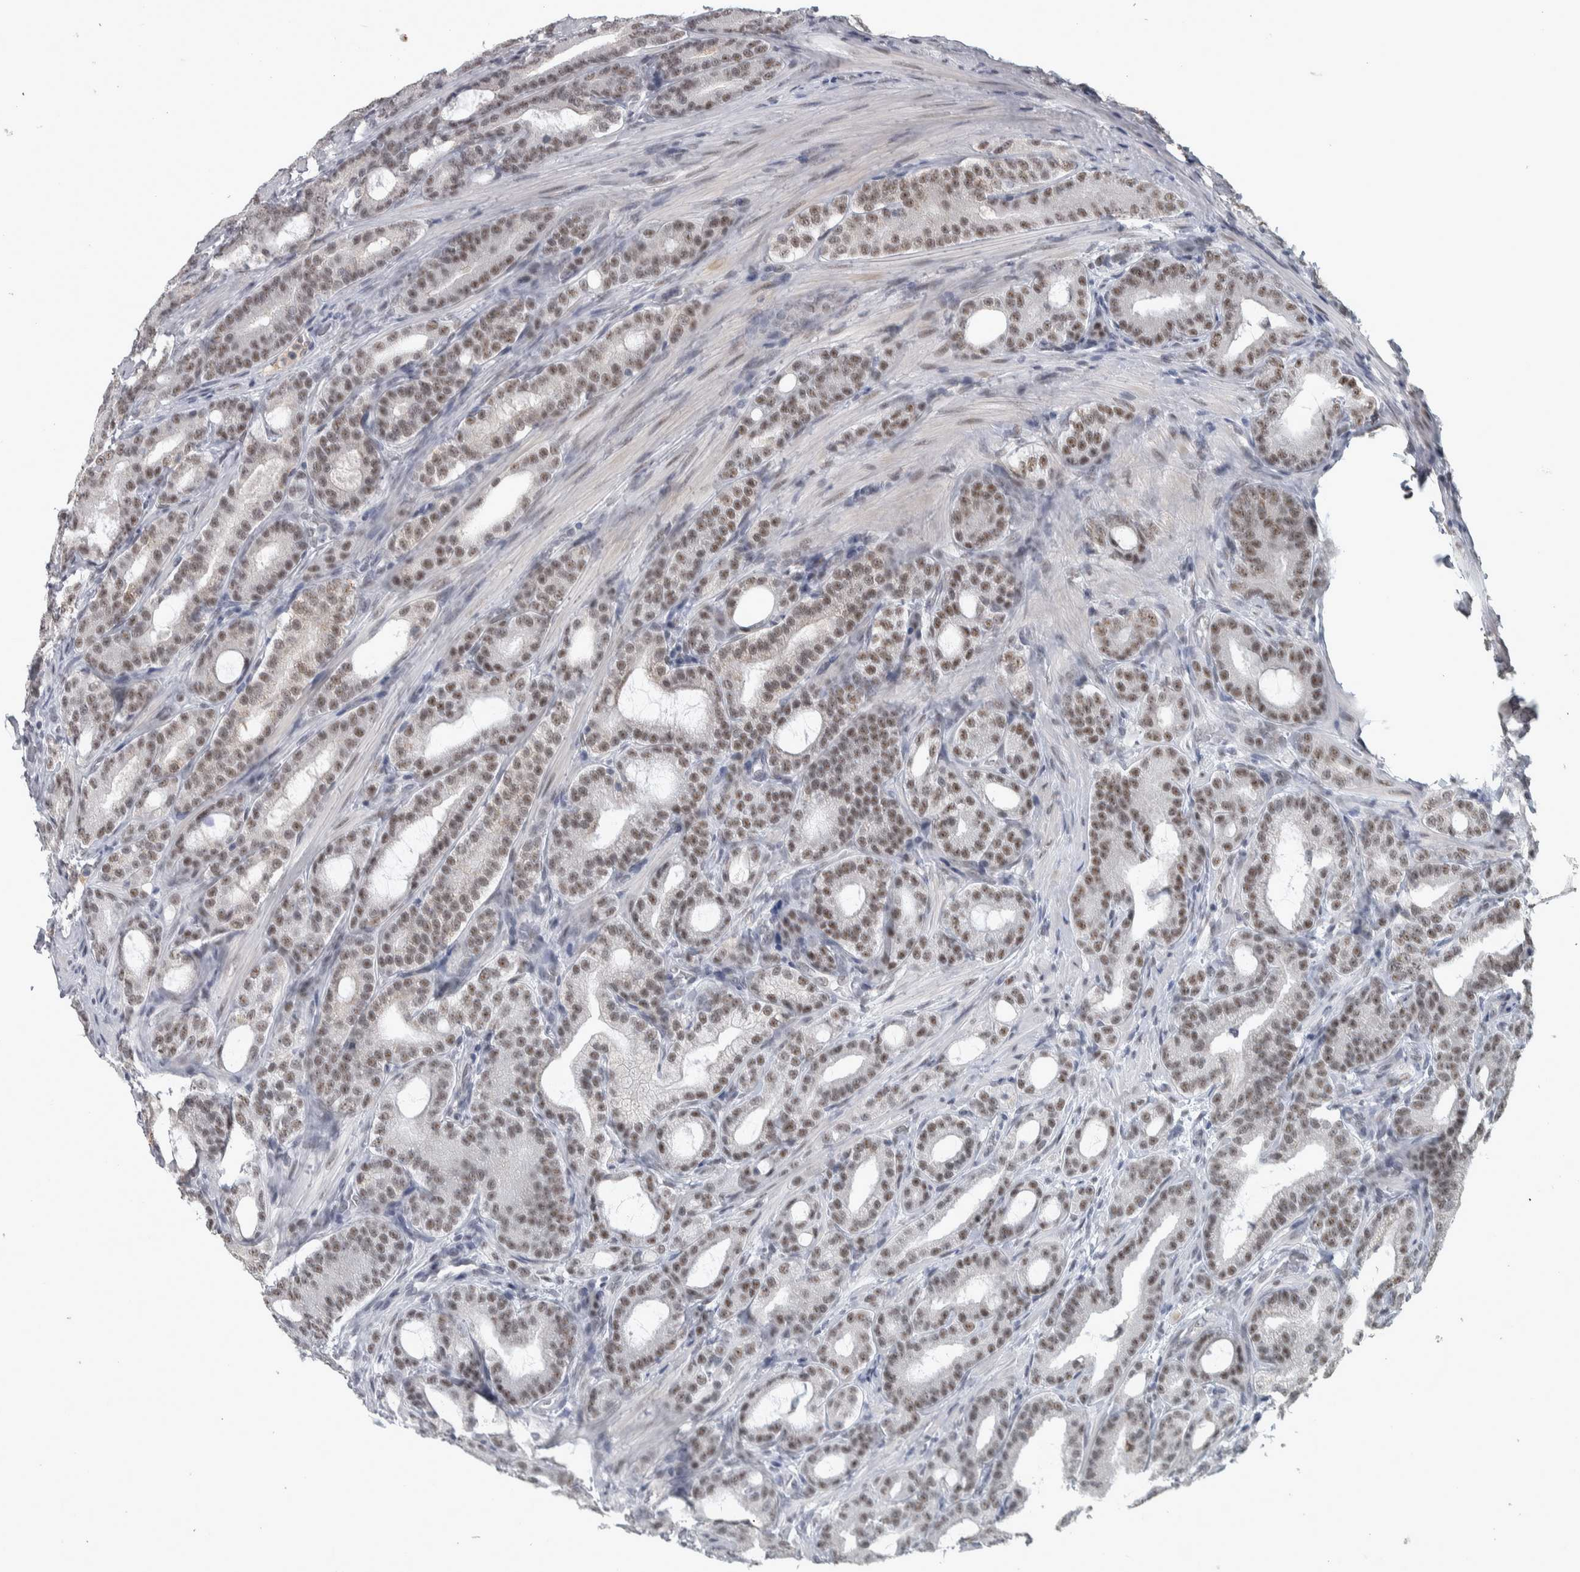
{"staining": {"intensity": "moderate", "quantity": ">75%", "location": "nuclear"}, "tissue": "prostate cancer", "cell_type": "Tumor cells", "image_type": "cancer", "snomed": [{"axis": "morphology", "description": "Adenocarcinoma, High grade"}, {"axis": "topography", "description": "Prostate"}], "caption": "This is a histology image of IHC staining of adenocarcinoma (high-grade) (prostate), which shows moderate positivity in the nuclear of tumor cells.", "gene": "DDX42", "patient": {"sex": "male", "age": 60}}